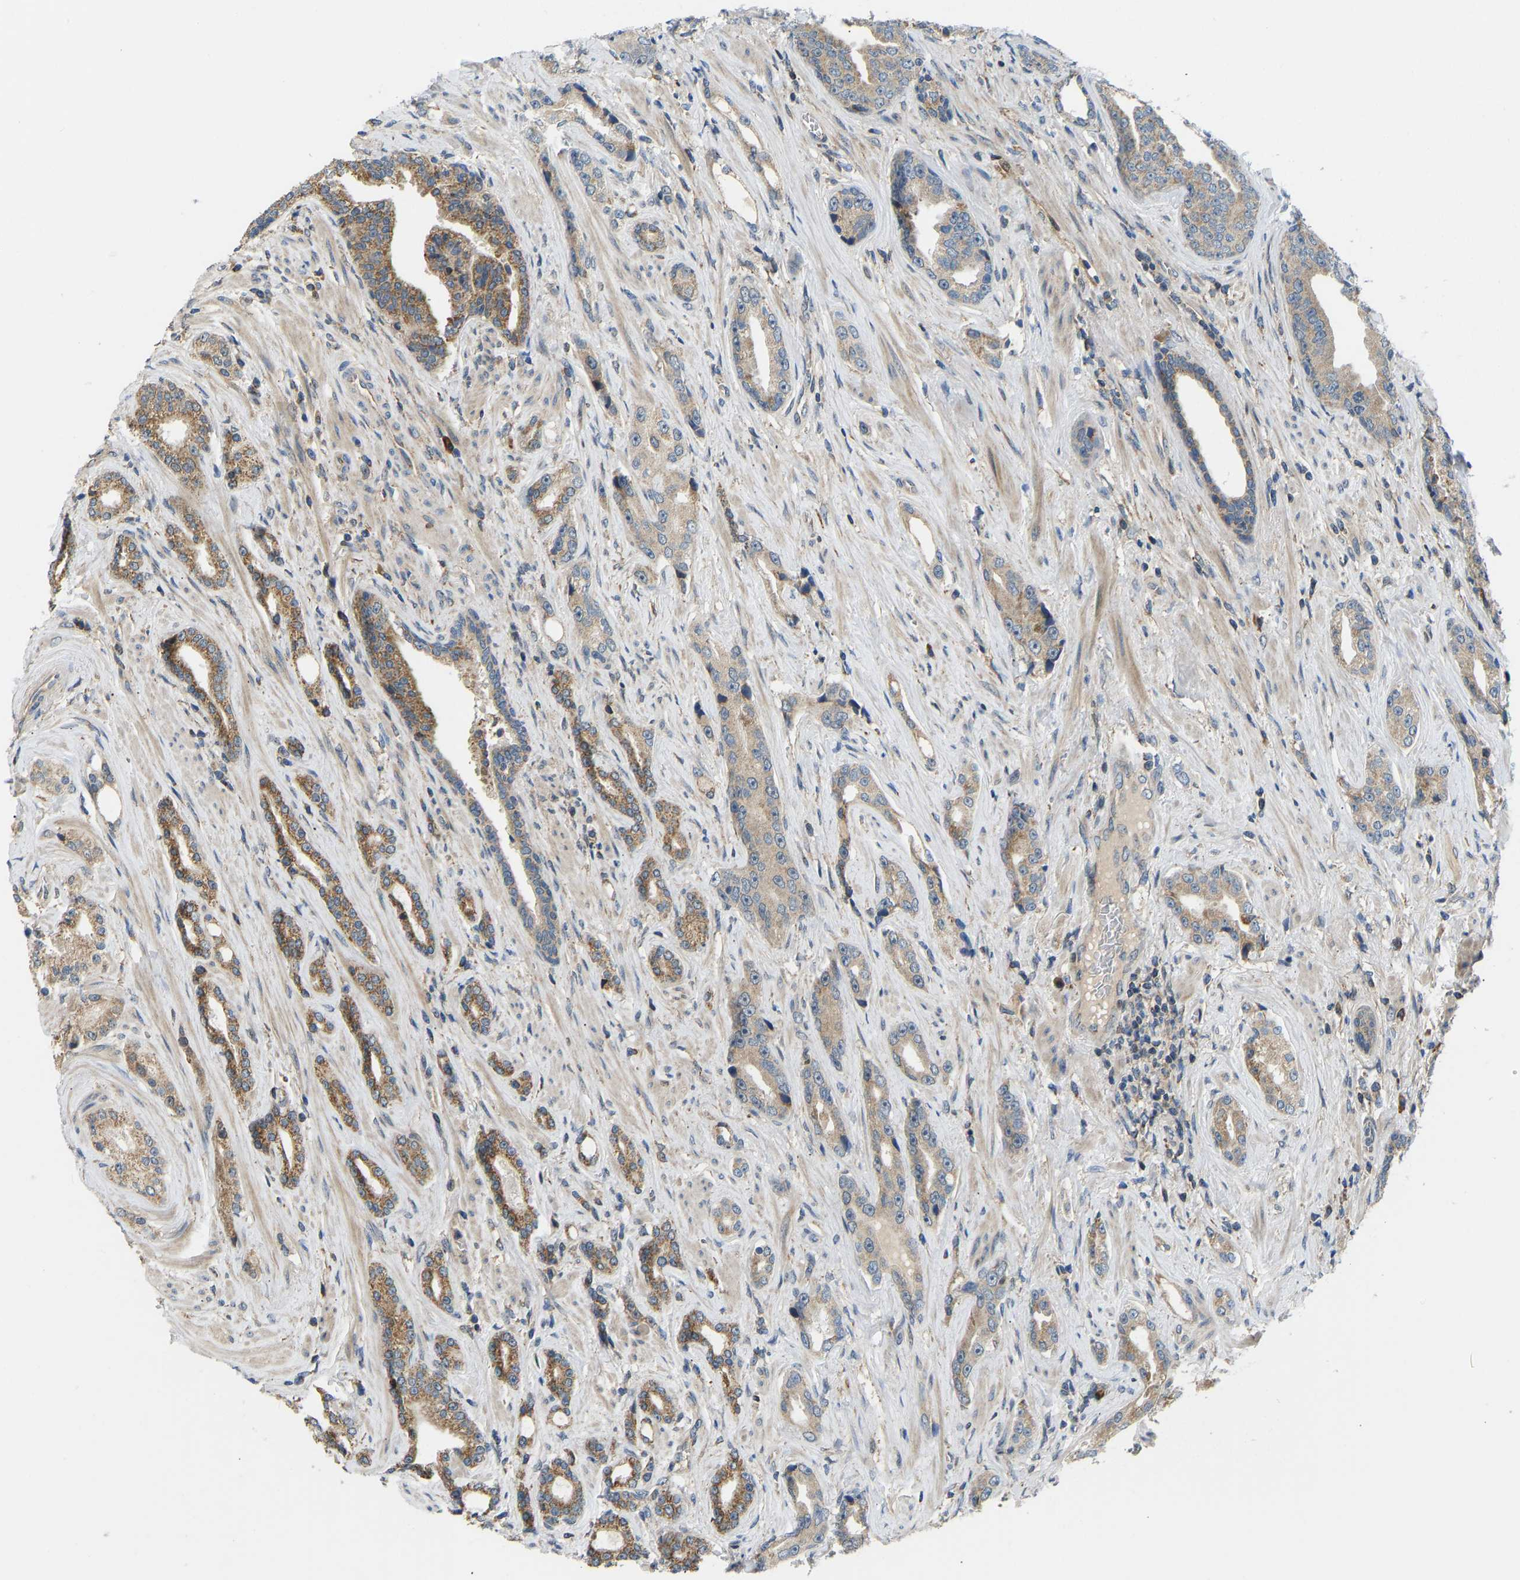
{"staining": {"intensity": "moderate", "quantity": ">75%", "location": "cytoplasmic/membranous"}, "tissue": "prostate cancer", "cell_type": "Tumor cells", "image_type": "cancer", "snomed": [{"axis": "morphology", "description": "Adenocarcinoma, High grade"}, {"axis": "topography", "description": "Prostate"}], "caption": "High-grade adenocarcinoma (prostate) stained with DAB (3,3'-diaminobenzidine) IHC demonstrates medium levels of moderate cytoplasmic/membranous positivity in approximately >75% of tumor cells. The staining was performed using DAB (3,3'-diaminobenzidine), with brown indicating positive protein expression. Nuclei are stained blue with hematoxylin.", "gene": "RBP1", "patient": {"sex": "male", "age": 71}}